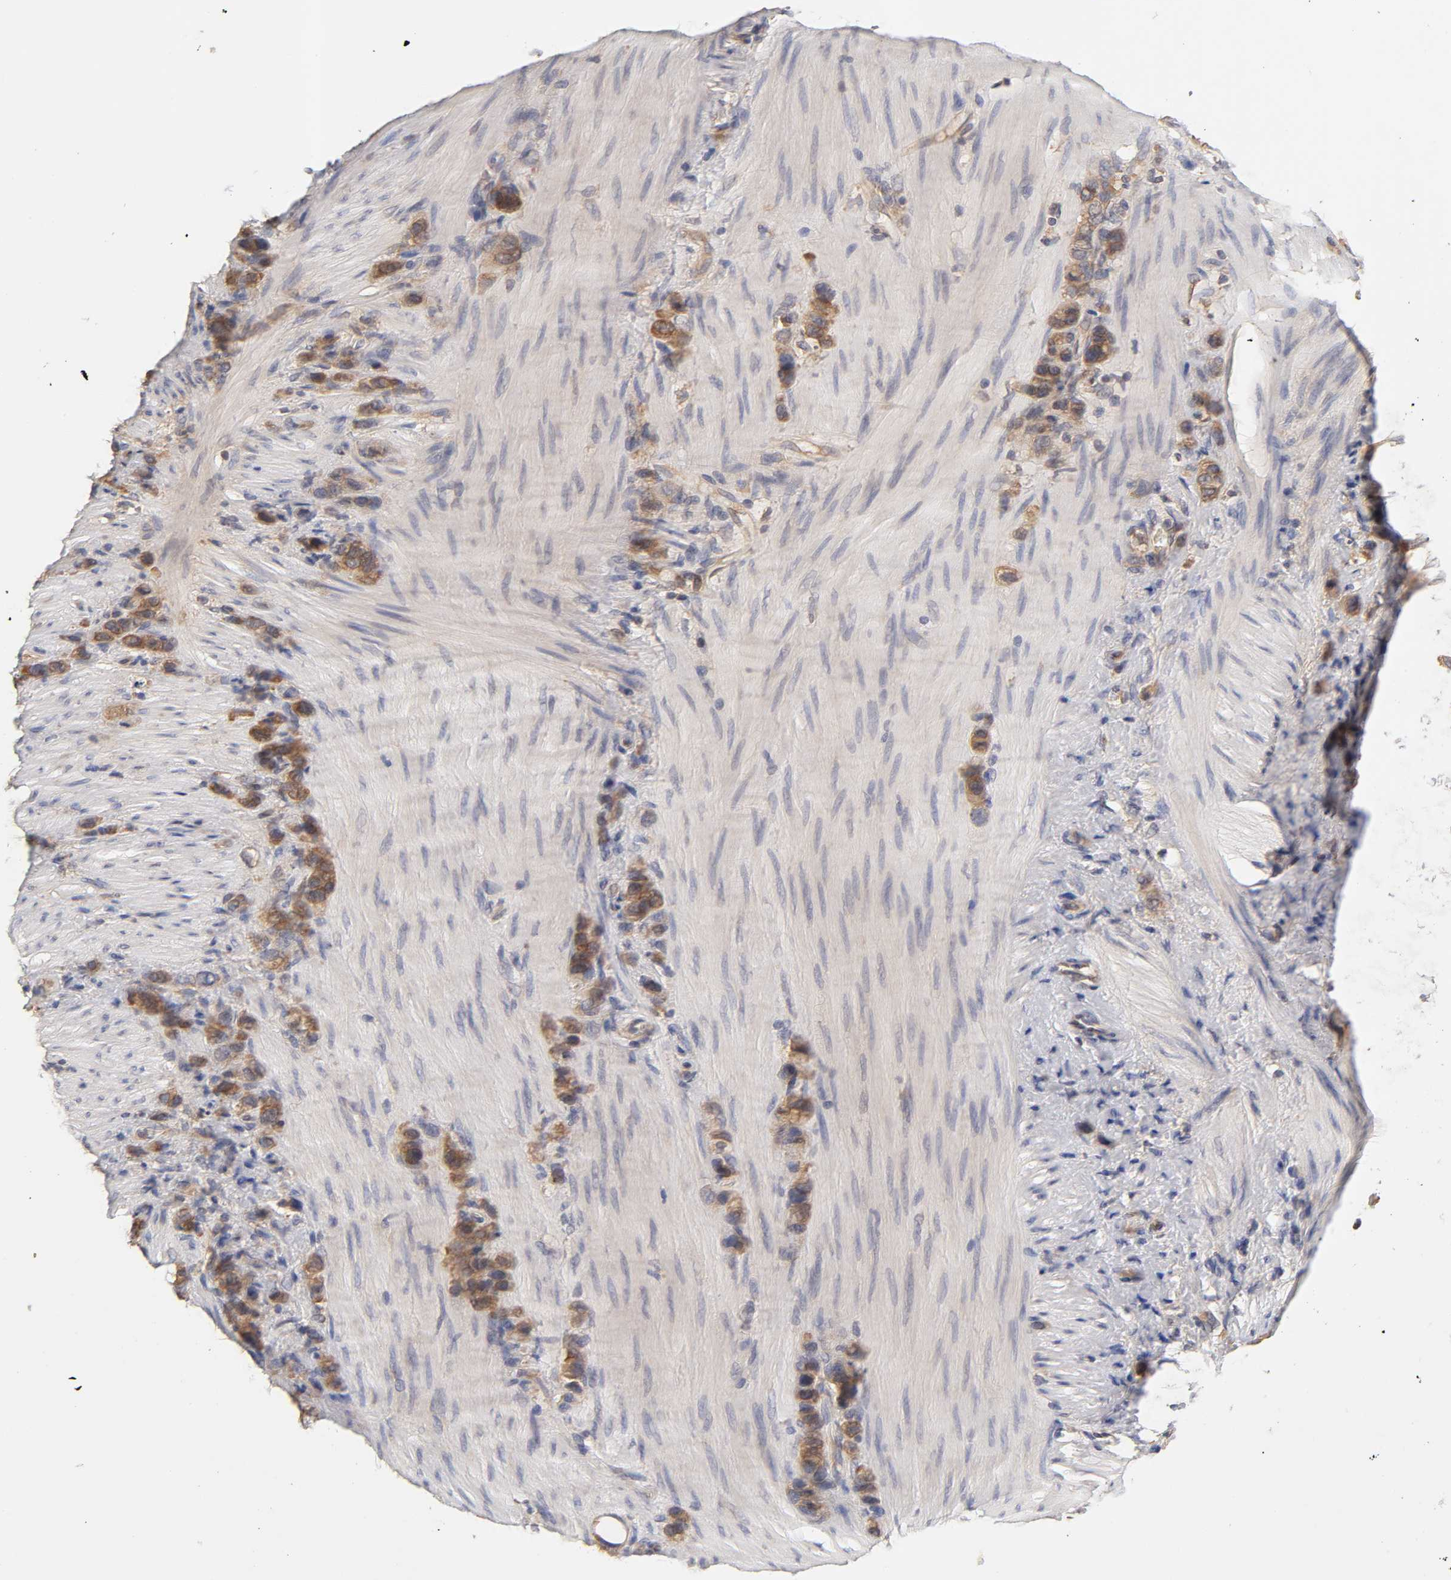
{"staining": {"intensity": "moderate", "quantity": ">75%", "location": "cytoplasmic/membranous"}, "tissue": "stomach cancer", "cell_type": "Tumor cells", "image_type": "cancer", "snomed": [{"axis": "morphology", "description": "Normal tissue, NOS"}, {"axis": "morphology", "description": "Adenocarcinoma, NOS"}, {"axis": "morphology", "description": "Adenocarcinoma, High grade"}, {"axis": "topography", "description": "Stomach, upper"}, {"axis": "topography", "description": "Stomach"}], "caption": "Stomach adenocarcinoma (high-grade) stained with a brown dye shows moderate cytoplasmic/membranous positive staining in approximately >75% of tumor cells.", "gene": "RPS29", "patient": {"sex": "female", "age": 65}}